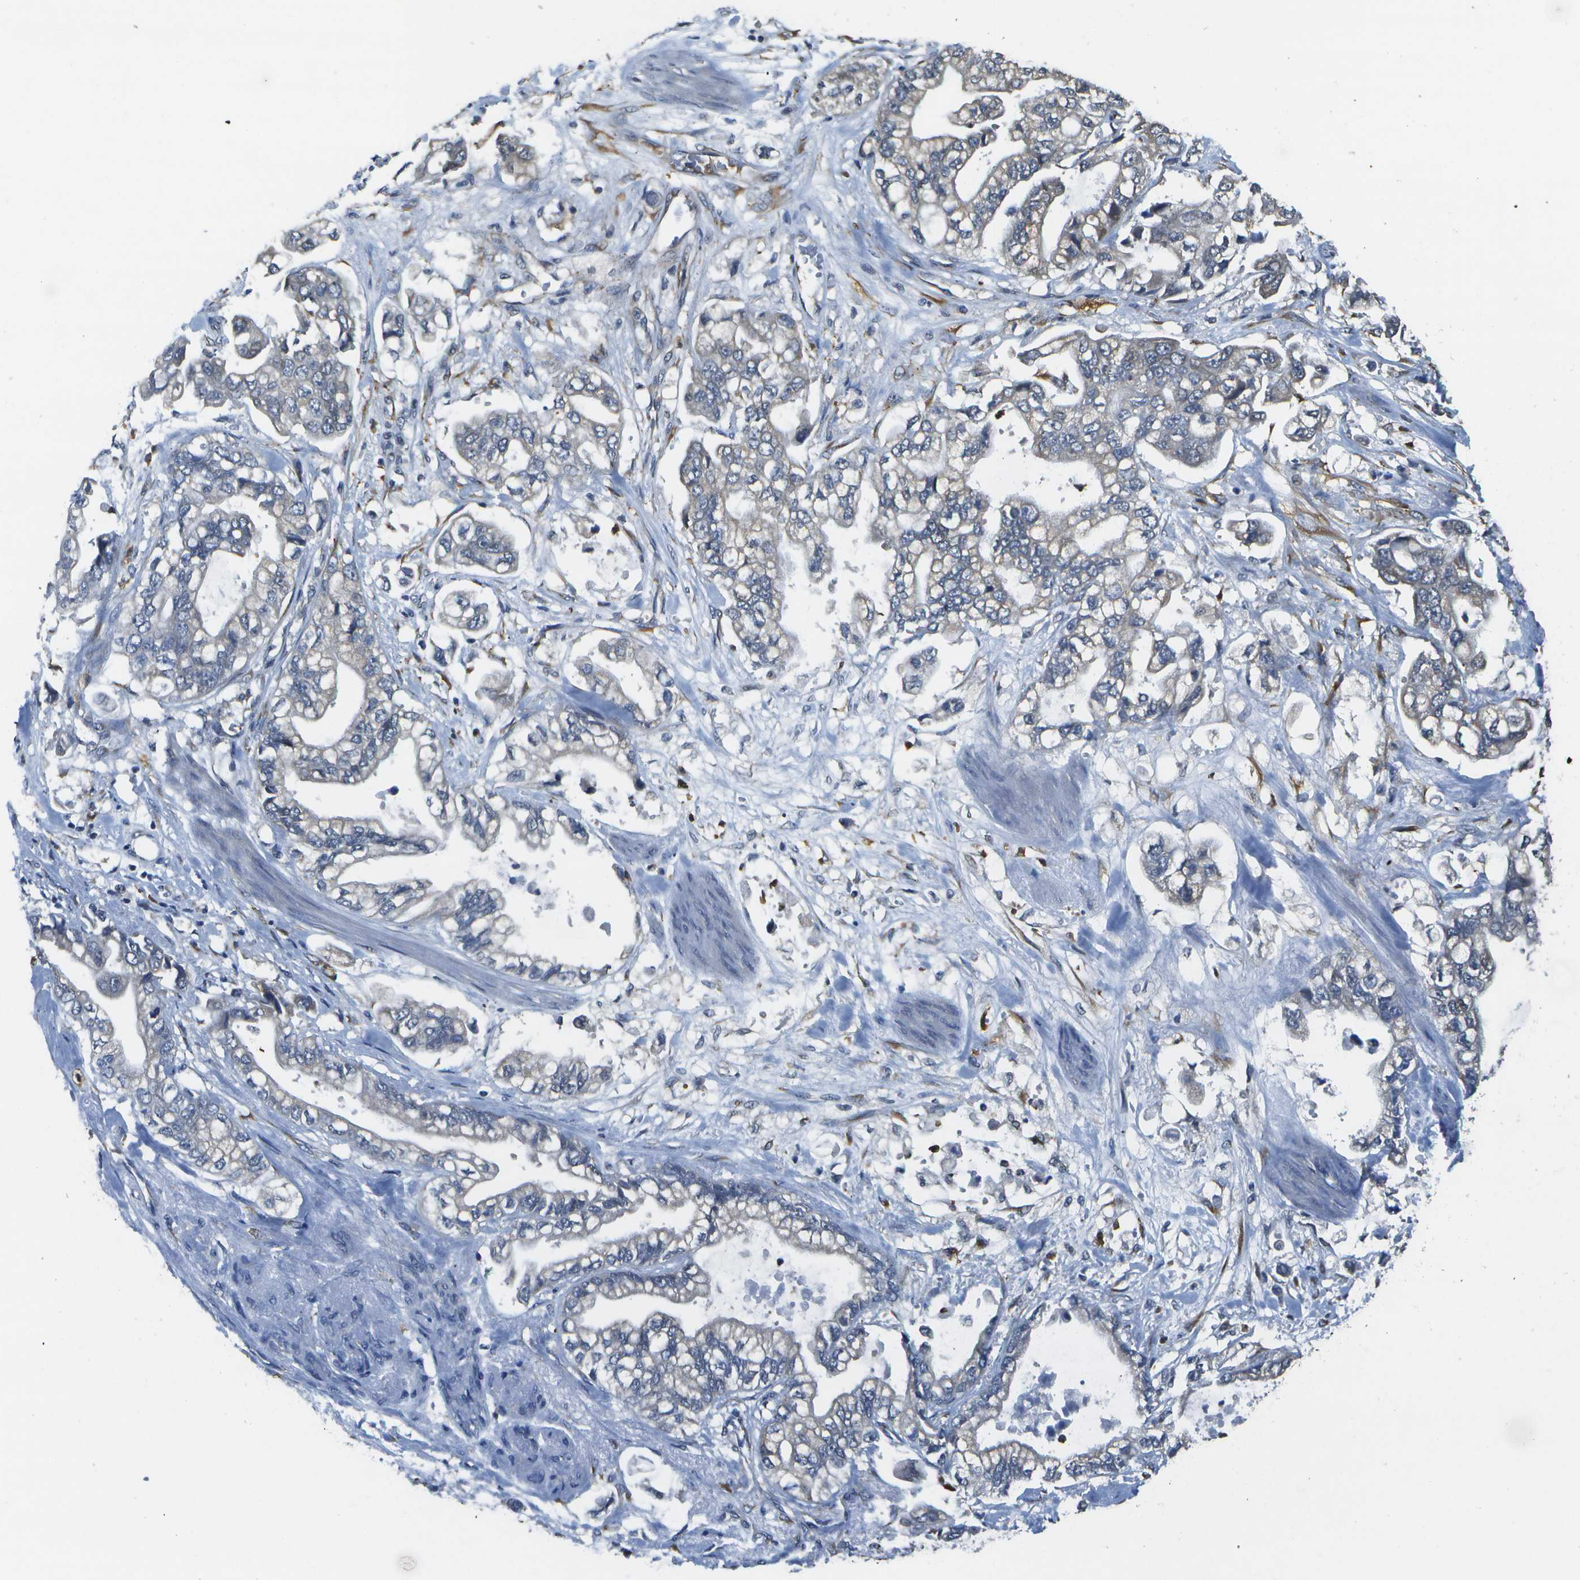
{"staining": {"intensity": "negative", "quantity": "none", "location": "none"}, "tissue": "stomach cancer", "cell_type": "Tumor cells", "image_type": "cancer", "snomed": [{"axis": "morphology", "description": "Normal tissue, NOS"}, {"axis": "morphology", "description": "Adenocarcinoma, NOS"}, {"axis": "topography", "description": "Stomach"}], "caption": "Stomach adenocarcinoma was stained to show a protein in brown. There is no significant positivity in tumor cells. Nuclei are stained in blue.", "gene": "DSE", "patient": {"sex": "male", "age": 62}}